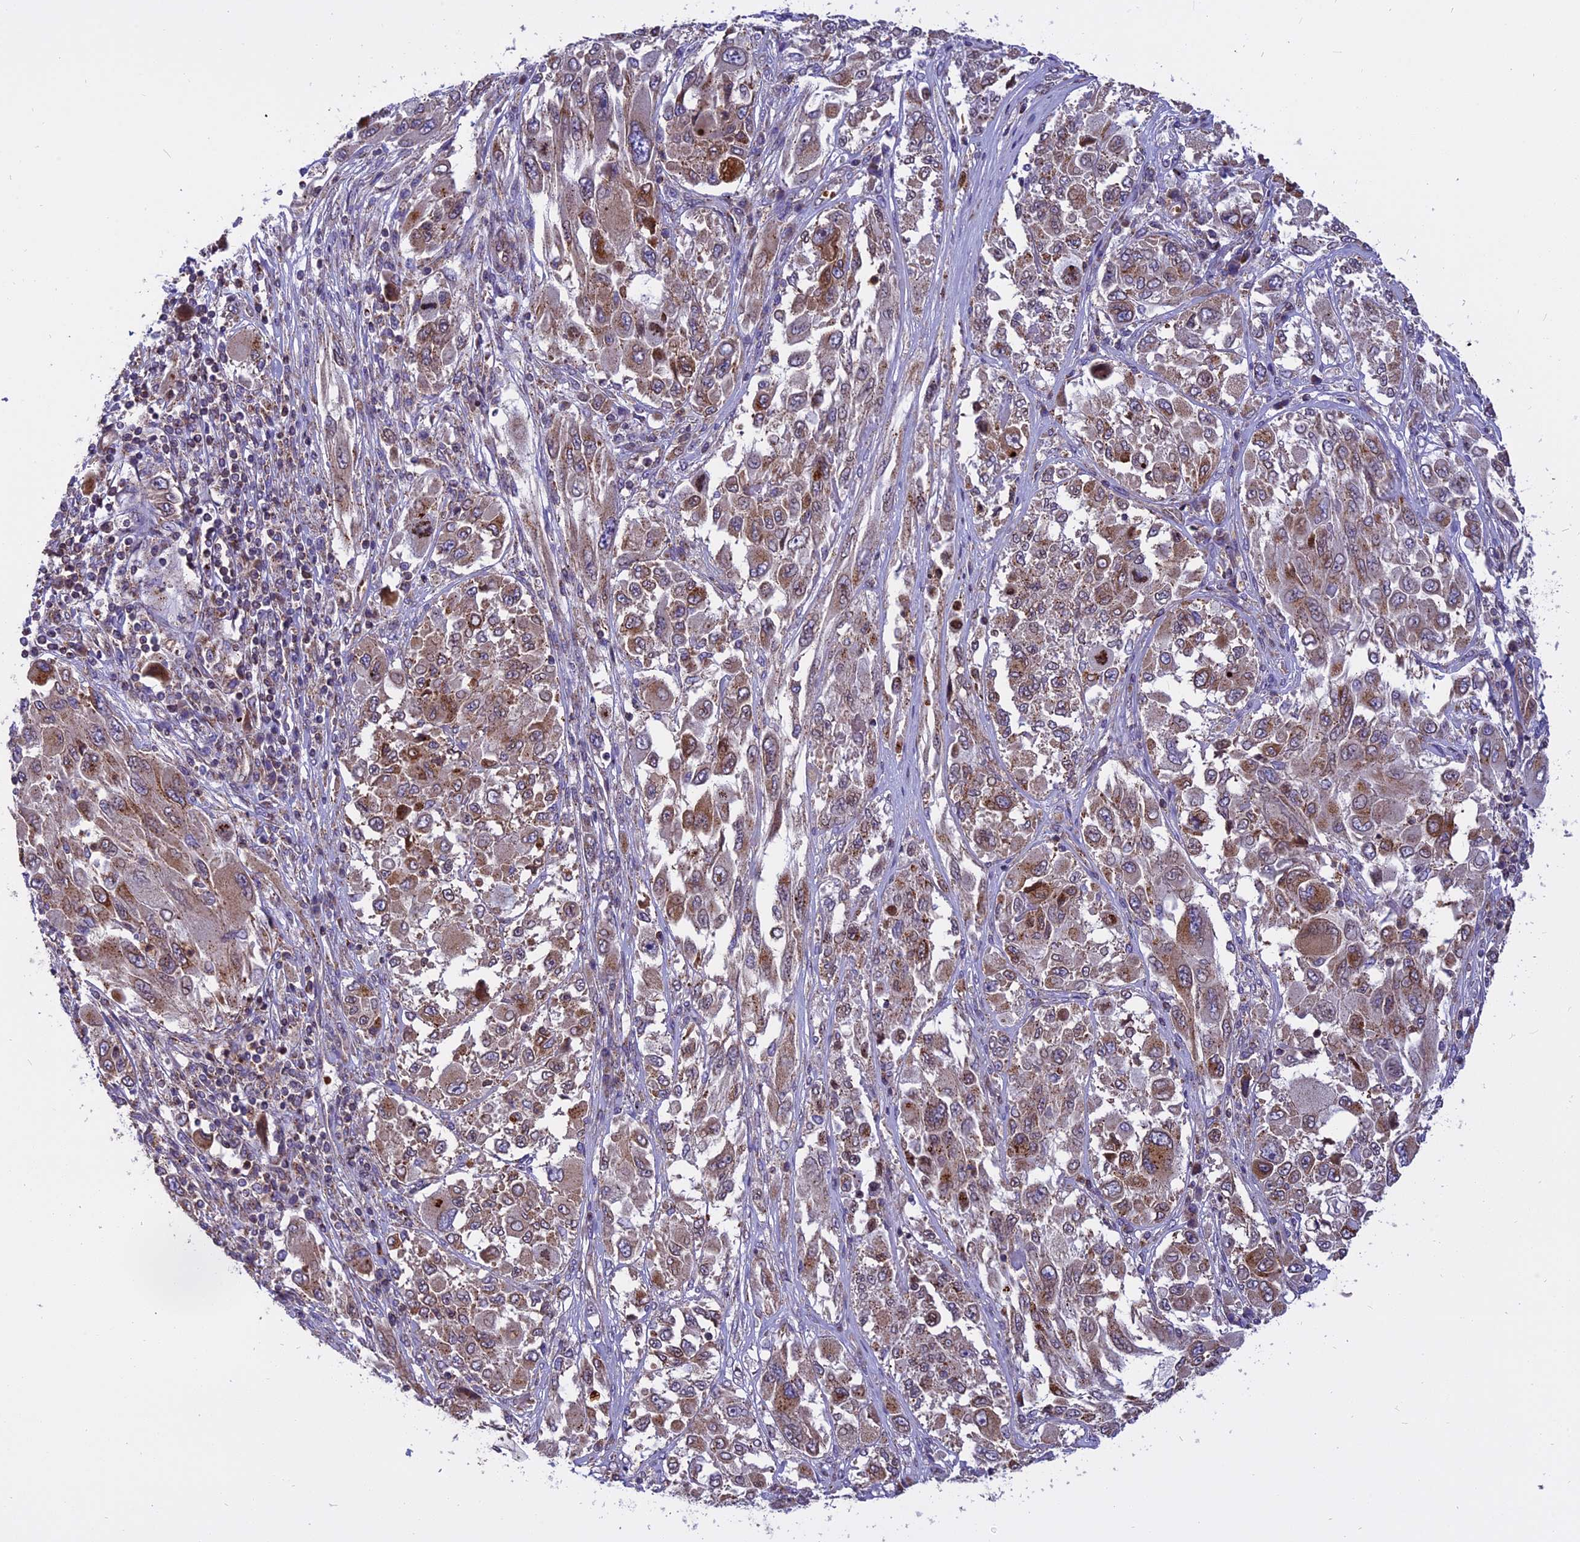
{"staining": {"intensity": "moderate", "quantity": ">75%", "location": "cytoplasmic/membranous"}, "tissue": "melanoma", "cell_type": "Tumor cells", "image_type": "cancer", "snomed": [{"axis": "morphology", "description": "Malignant melanoma, NOS"}, {"axis": "topography", "description": "Skin"}], "caption": "Human melanoma stained for a protein (brown) demonstrates moderate cytoplasmic/membranous positive expression in approximately >75% of tumor cells.", "gene": "CHMP2A", "patient": {"sex": "female", "age": 91}}